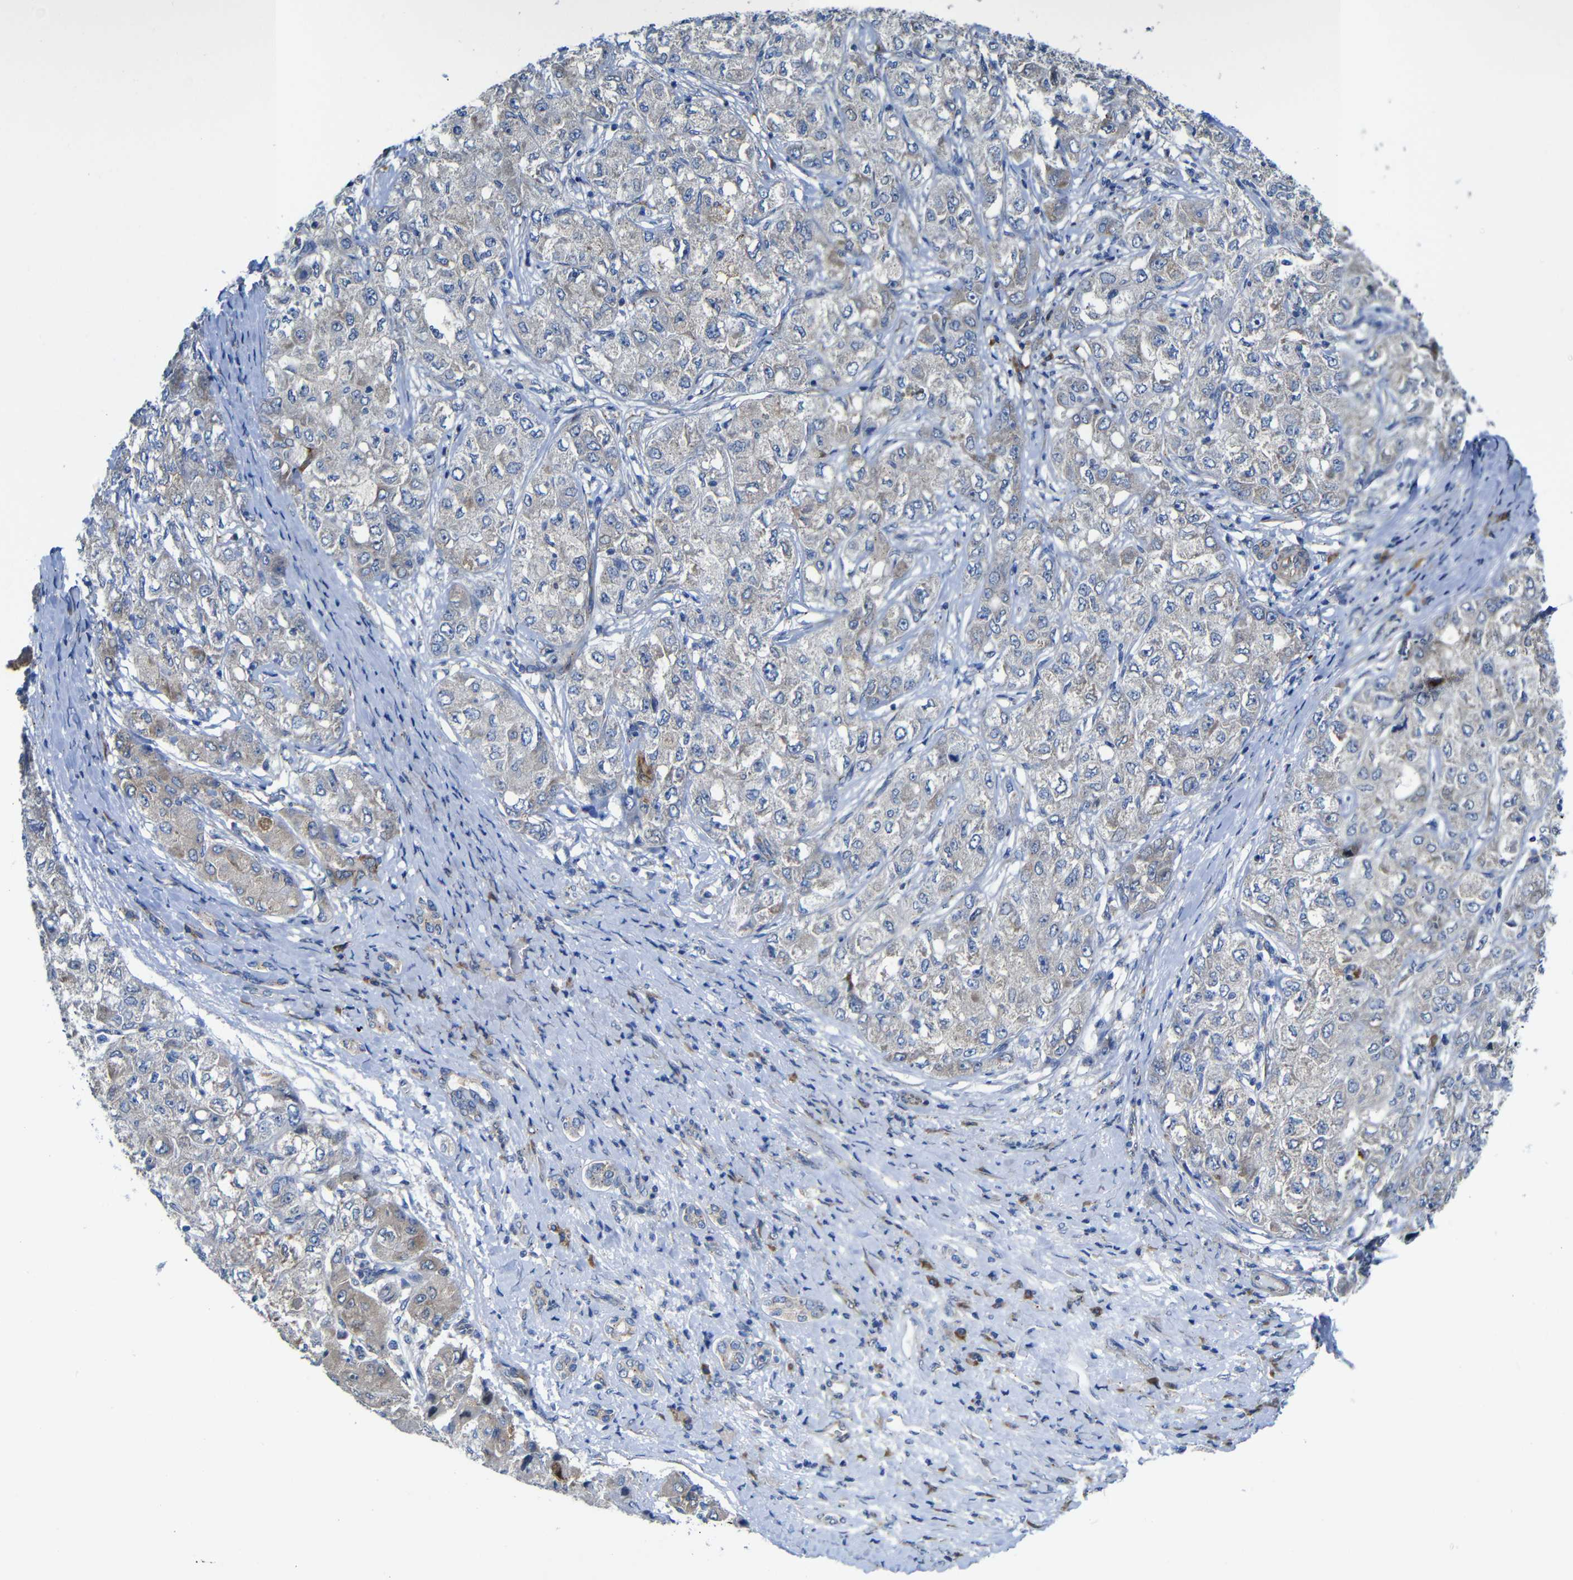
{"staining": {"intensity": "weak", "quantity": "25%-75%", "location": "cytoplasmic/membranous"}, "tissue": "liver cancer", "cell_type": "Tumor cells", "image_type": "cancer", "snomed": [{"axis": "morphology", "description": "Carcinoma, Hepatocellular, NOS"}, {"axis": "topography", "description": "Liver"}], "caption": "Protein staining exhibits weak cytoplasmic/membranous positivity in approximately 25%-75% of tumor cells in liver cancer.", "gene": "DDRGK1", "patient": {"sex": "male", "age": 80}}